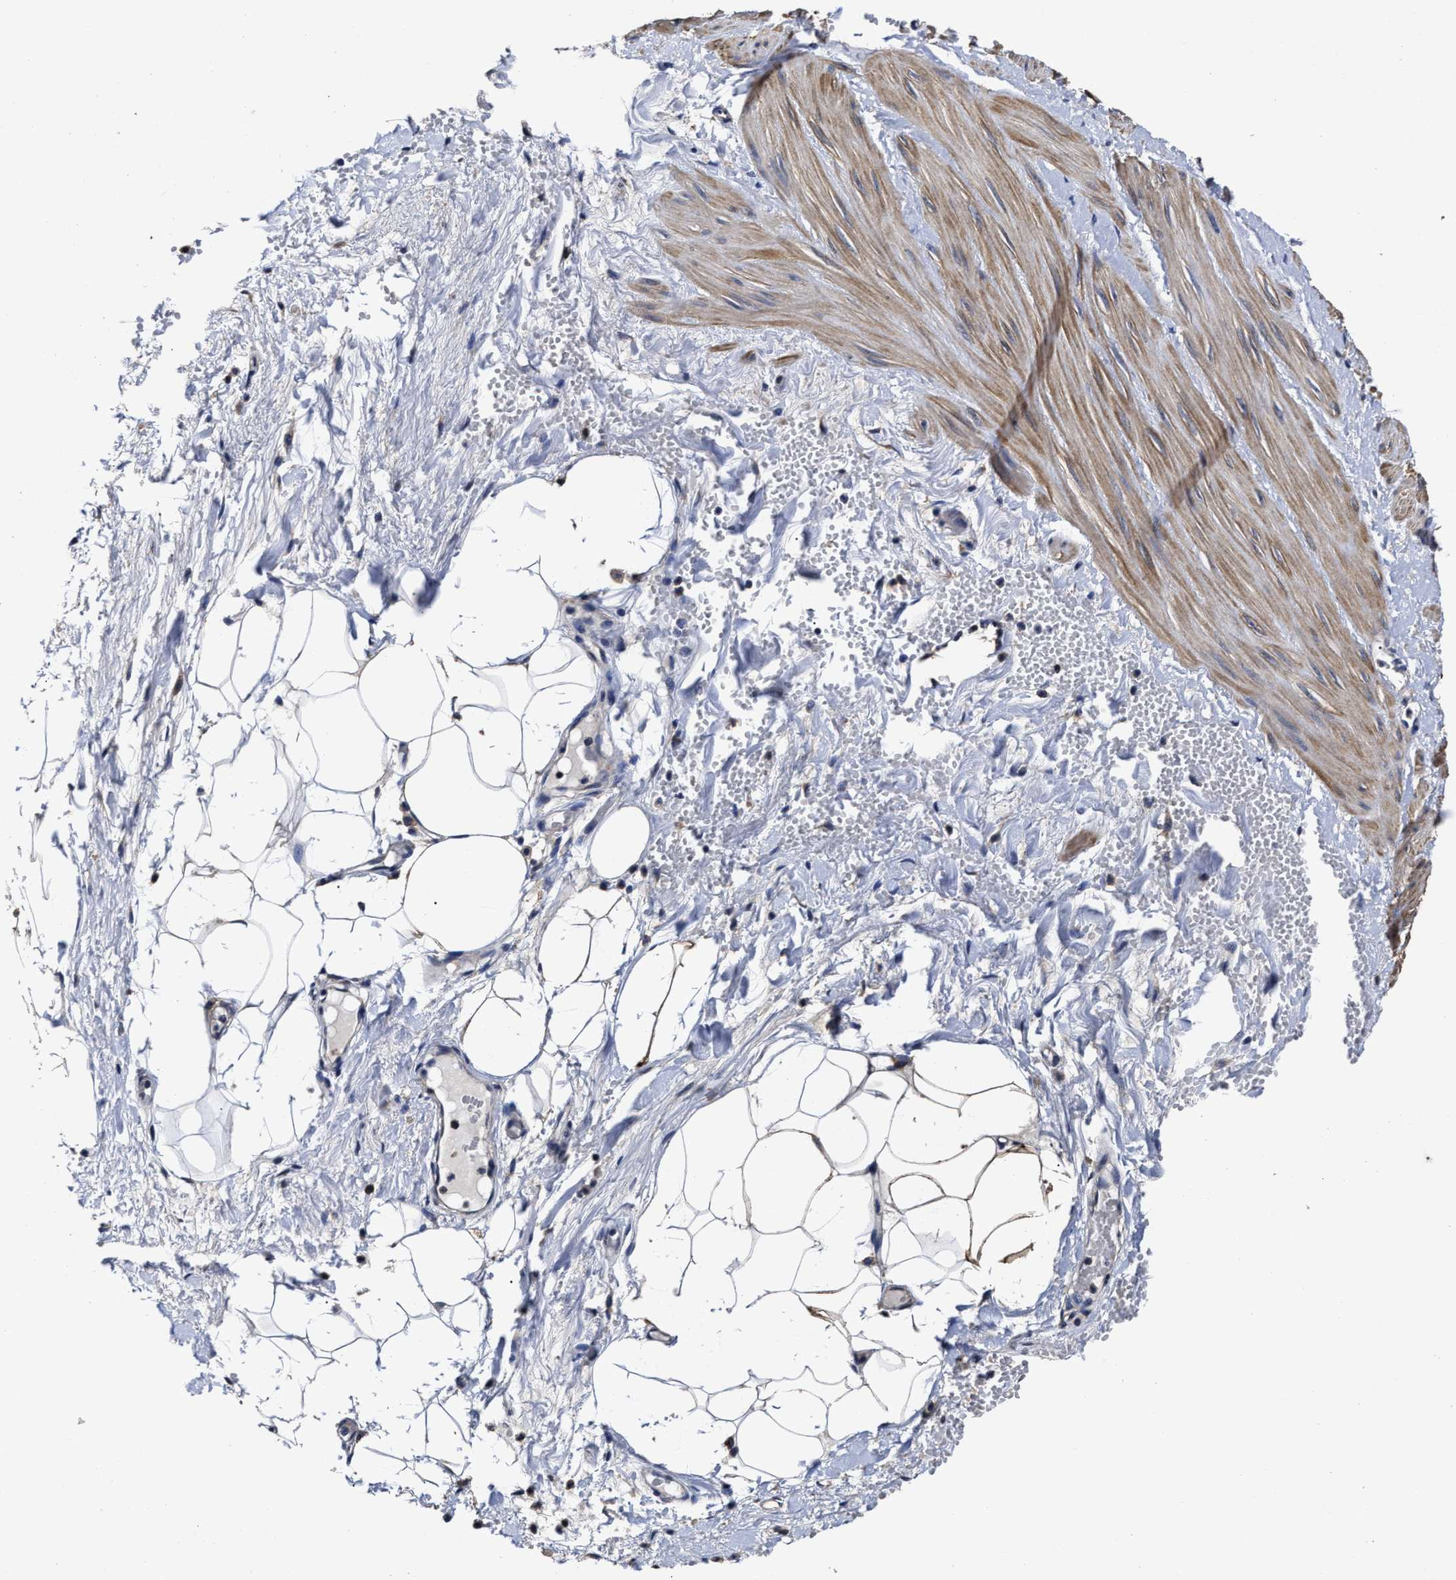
{"staining": {"intensity": "moderate", "quantity": "25%-75%", "location": "cytoplasmic/membranous"}, "tissue": "adipose tissue", "cell_type": "Adipocytes", "image_type": "normal", "snomed": [{"axis": "morphology", "description": "Normal tissue, NOS"}, {"axis": "topography", "description": "Soft tissue"}], "caption": "DAB immunohistochemical staining of unremarkable adipose tissue exhibits moderate cytoplasmic/membranous protein expression in about 25%-75% of adipocytes. The staining was performed using DAB (3,3'-diaminobenzidine), with brown indicating positive protein expression. Nuclei are stained blue with hematoxylin.", "gene": "AVEN", "patient": {"sex": "male", "age": 72}}